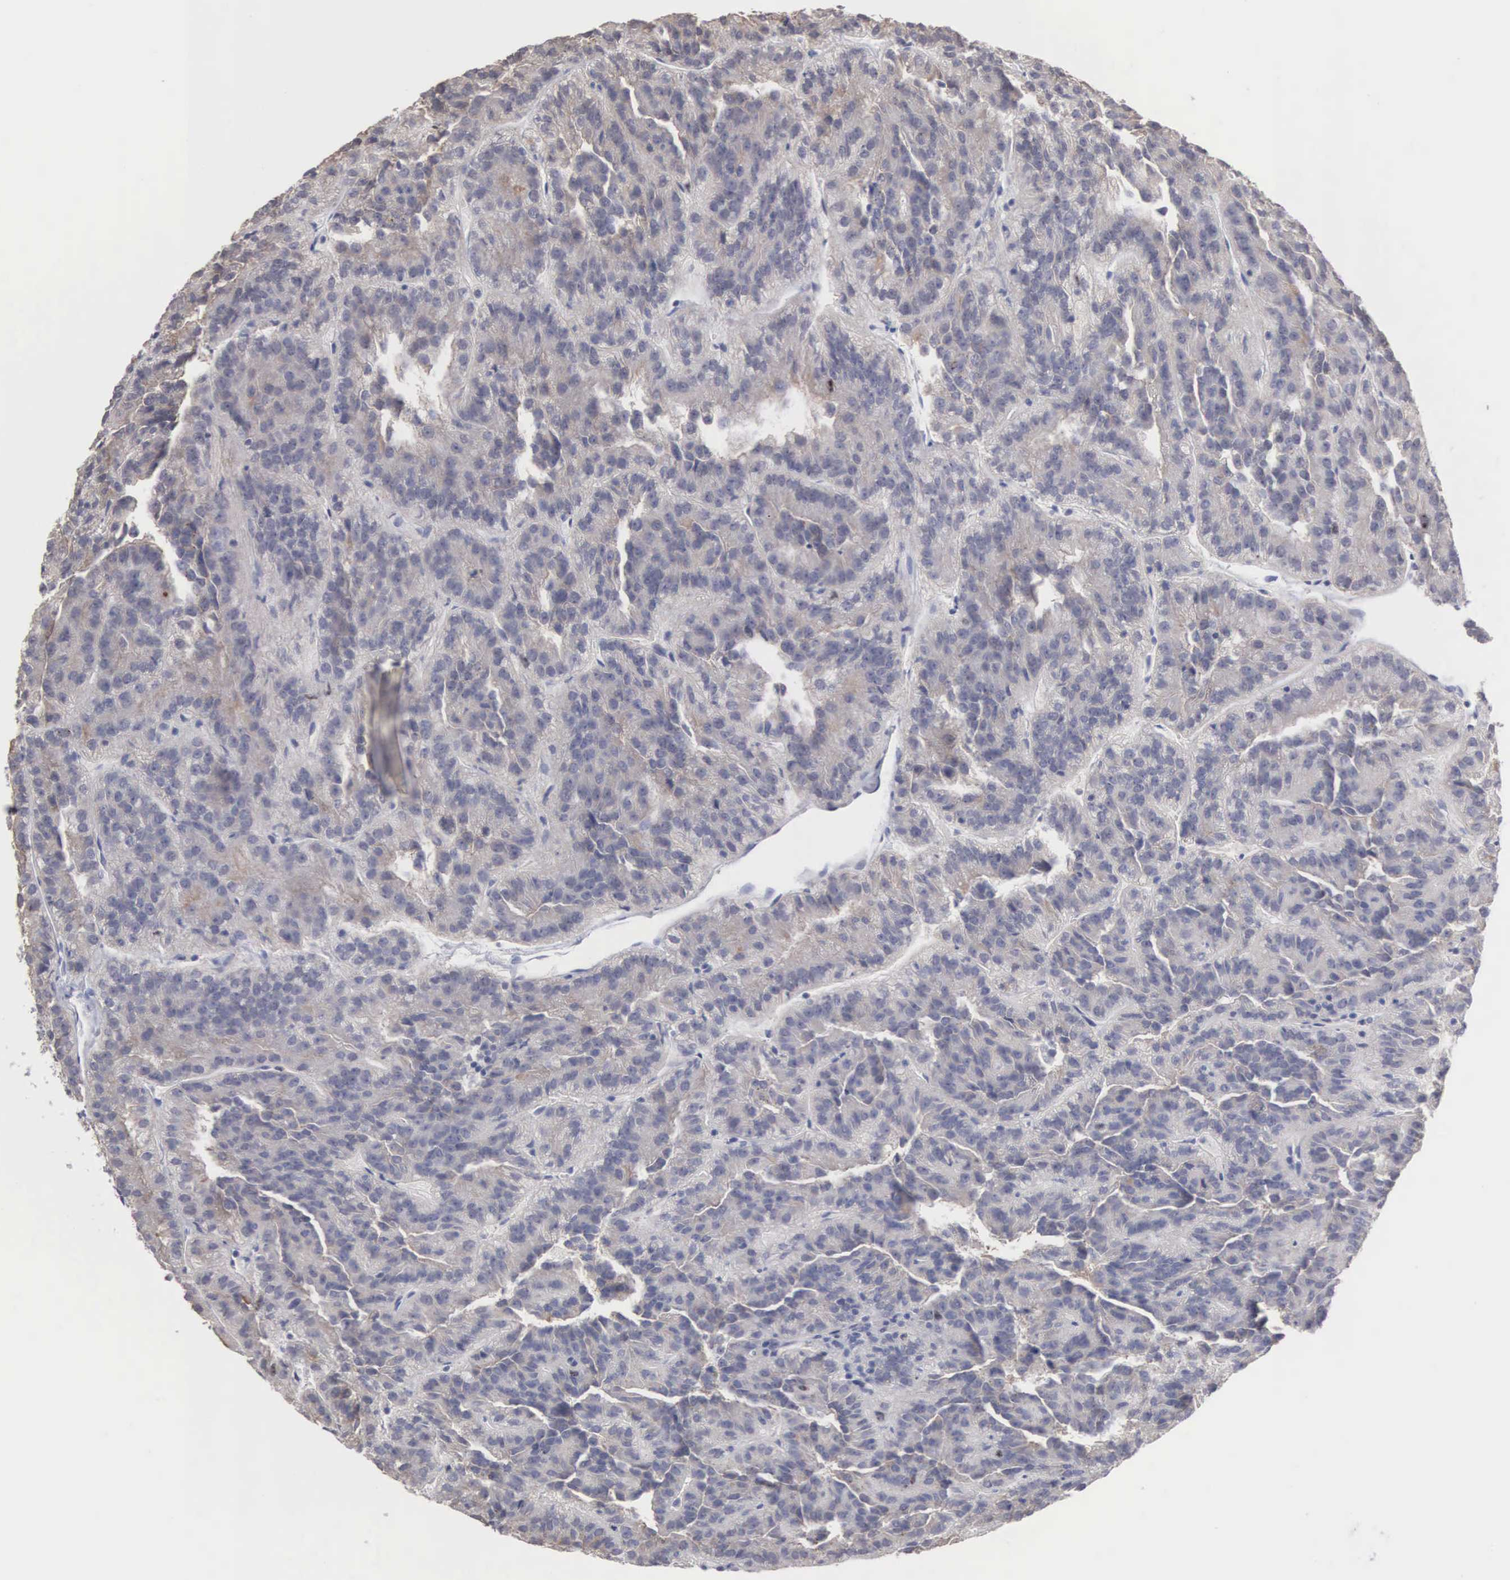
{"staining": {"intensity": "weak", "quantity": "25%-75%", "location": "cytoplasmic/membranous"}, "tissue": "renal cancer", "cell_type": "Tumor cells", "image_type": "cancer", "snomed": [{"axis": "morphology", "description": "Adenocarcinoma, NOS"}, {"axis": "topography", "description": "Kidney"}], "caption": "Immunohistochemical staining of renal cancer demonstrates low levels of weak cytoplasmic/membranous protein staining in approximately 25%-75% of tumor cells.", "gene": "KDM6A", "patient": {"sex": "male", "age": 46}}